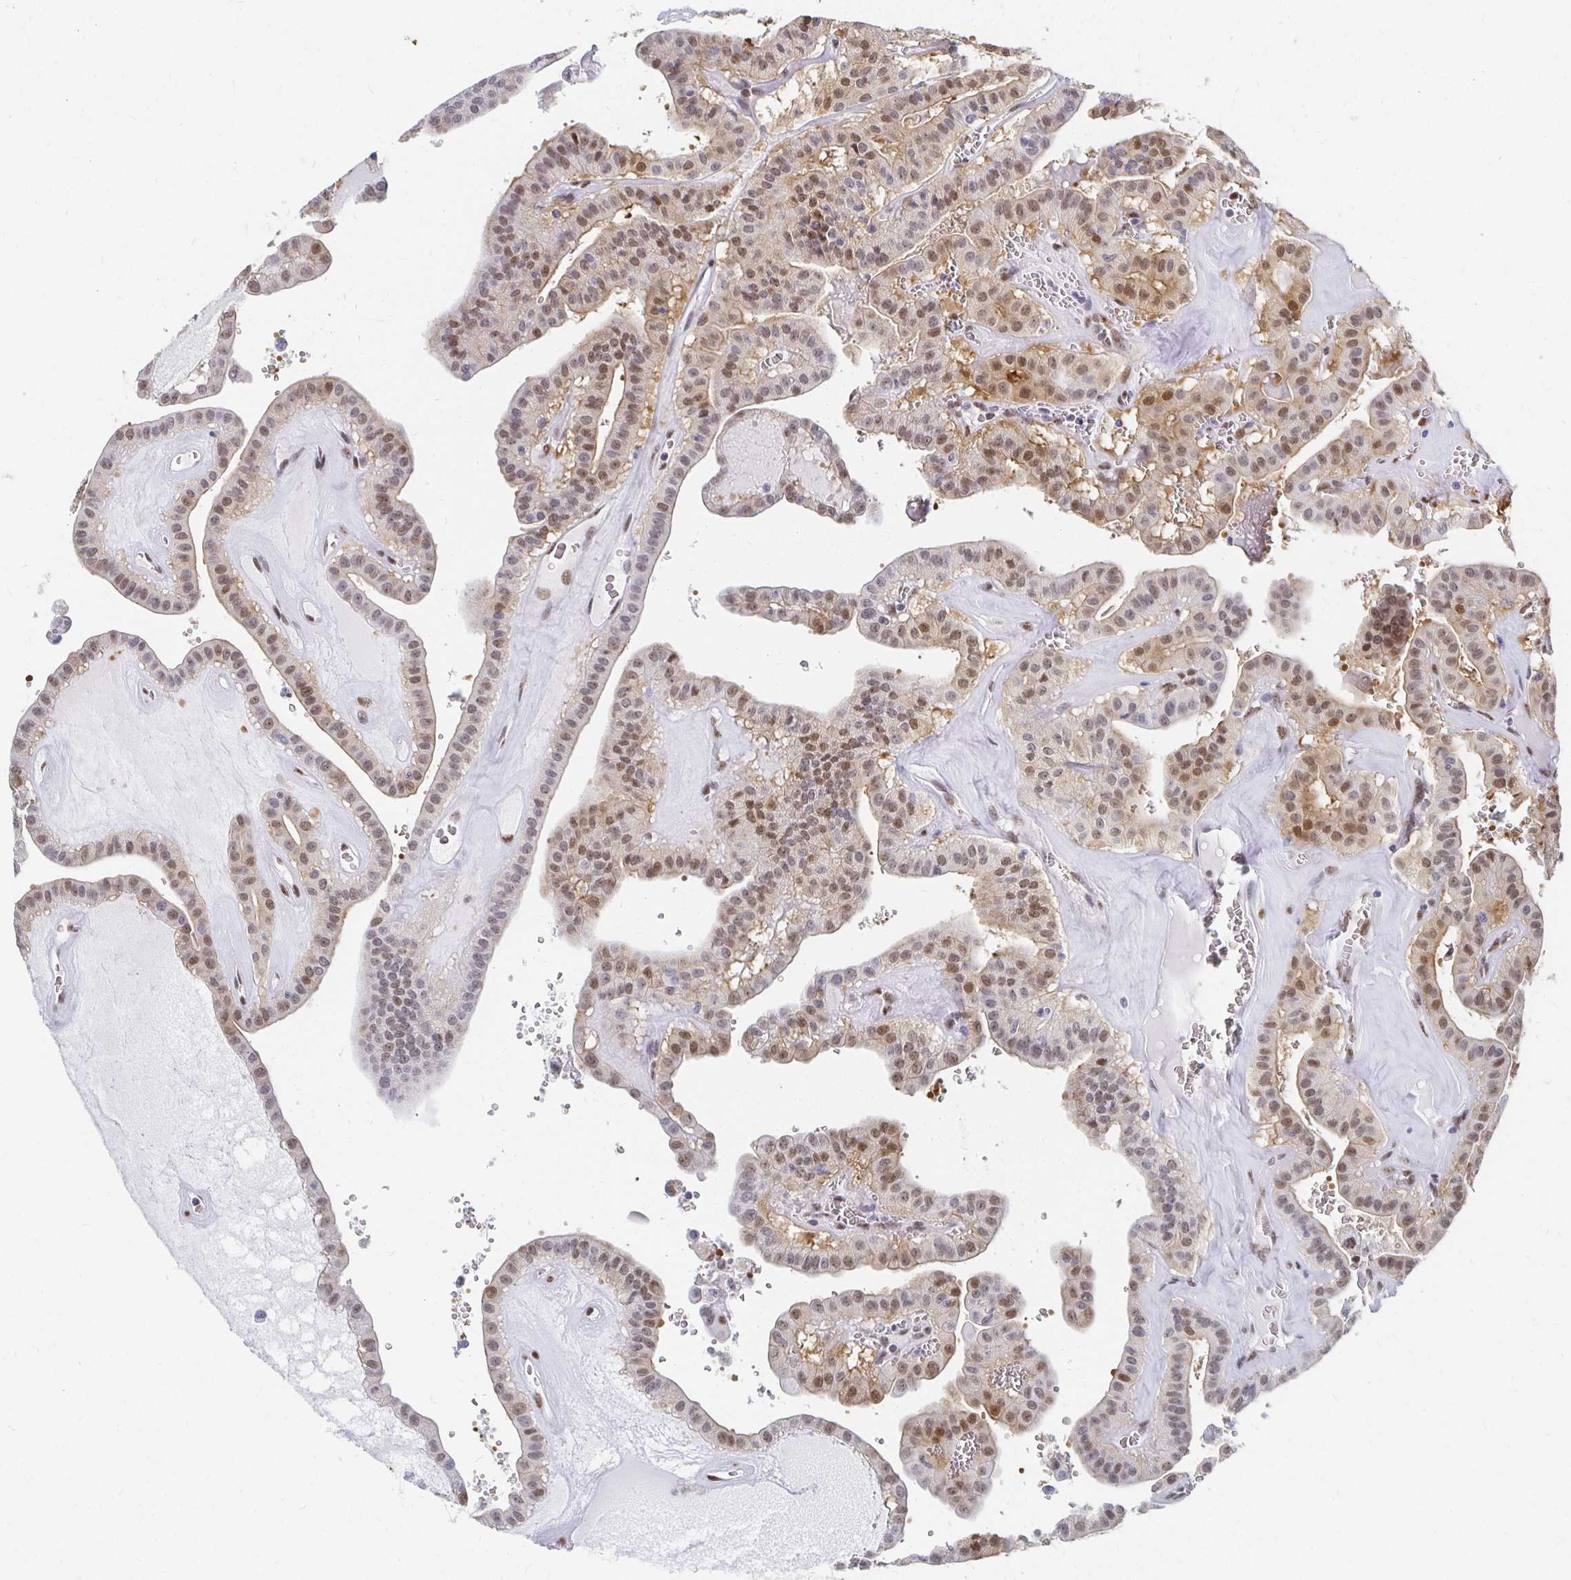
{"staining": {"intensity": "moderate", "quantity": ">75%", "location": "cytoplasmic/membranous,nuclear"}, "tissue": "thyroid cancer", "cell_type": "Tumor cells", "image_type": "cancer", "snomed": [{"axis": "morphology", "description": "Papillary adenocarcinoma, NOS"}, {"axis": "topography", "description": "Thyroid gland"}], "caption": "Immunohistochemical staining of human thyroid cancer (papillary adenocarcinoma) demonstrates medium levels of moderate cytoplasmic/membranous and nuclear expression in approximately >75% of tumor cells.", "gene": "CLIC3", "patient": {"sex": "male", "age": 52}}